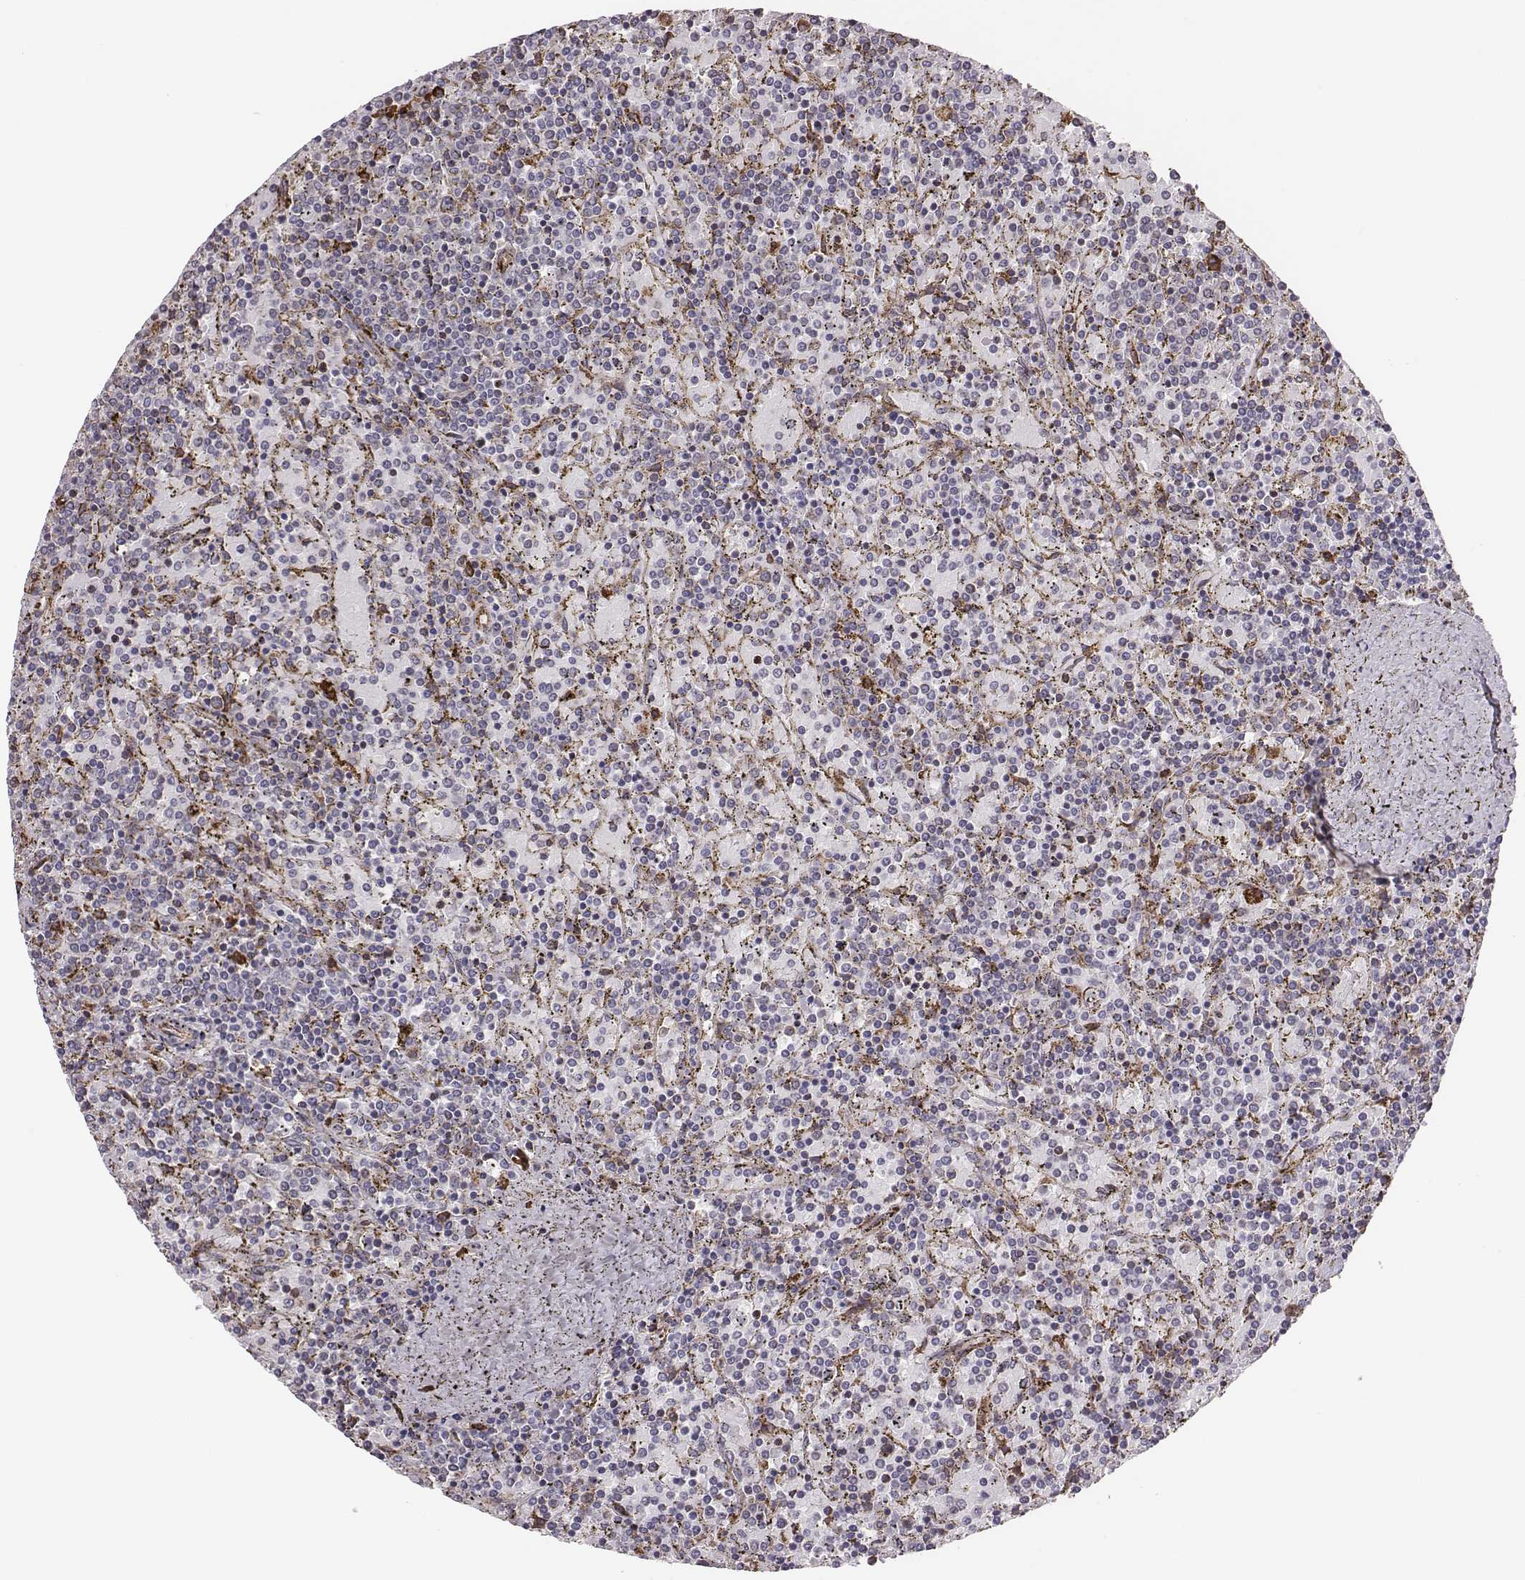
{"staining": {"intensity": "negative", "quantity": "none", "location": "none"}, "tissue": "lymphoma", "cell_type": "Tumor cells", "image_type": "cancer", "snomed": [{"axis": "morphology", "description": "Malignant lymphoma, non-Hodgkin's type, Low grade"}, {"axis": "topography", "description": "Spleen"}], "caption": "Tumor cells show no significant protein expression in lymphoma. Nuclei are stained in blue.", "gene": "SELENOI", "patient": {"sex": "female", "age": 77}}